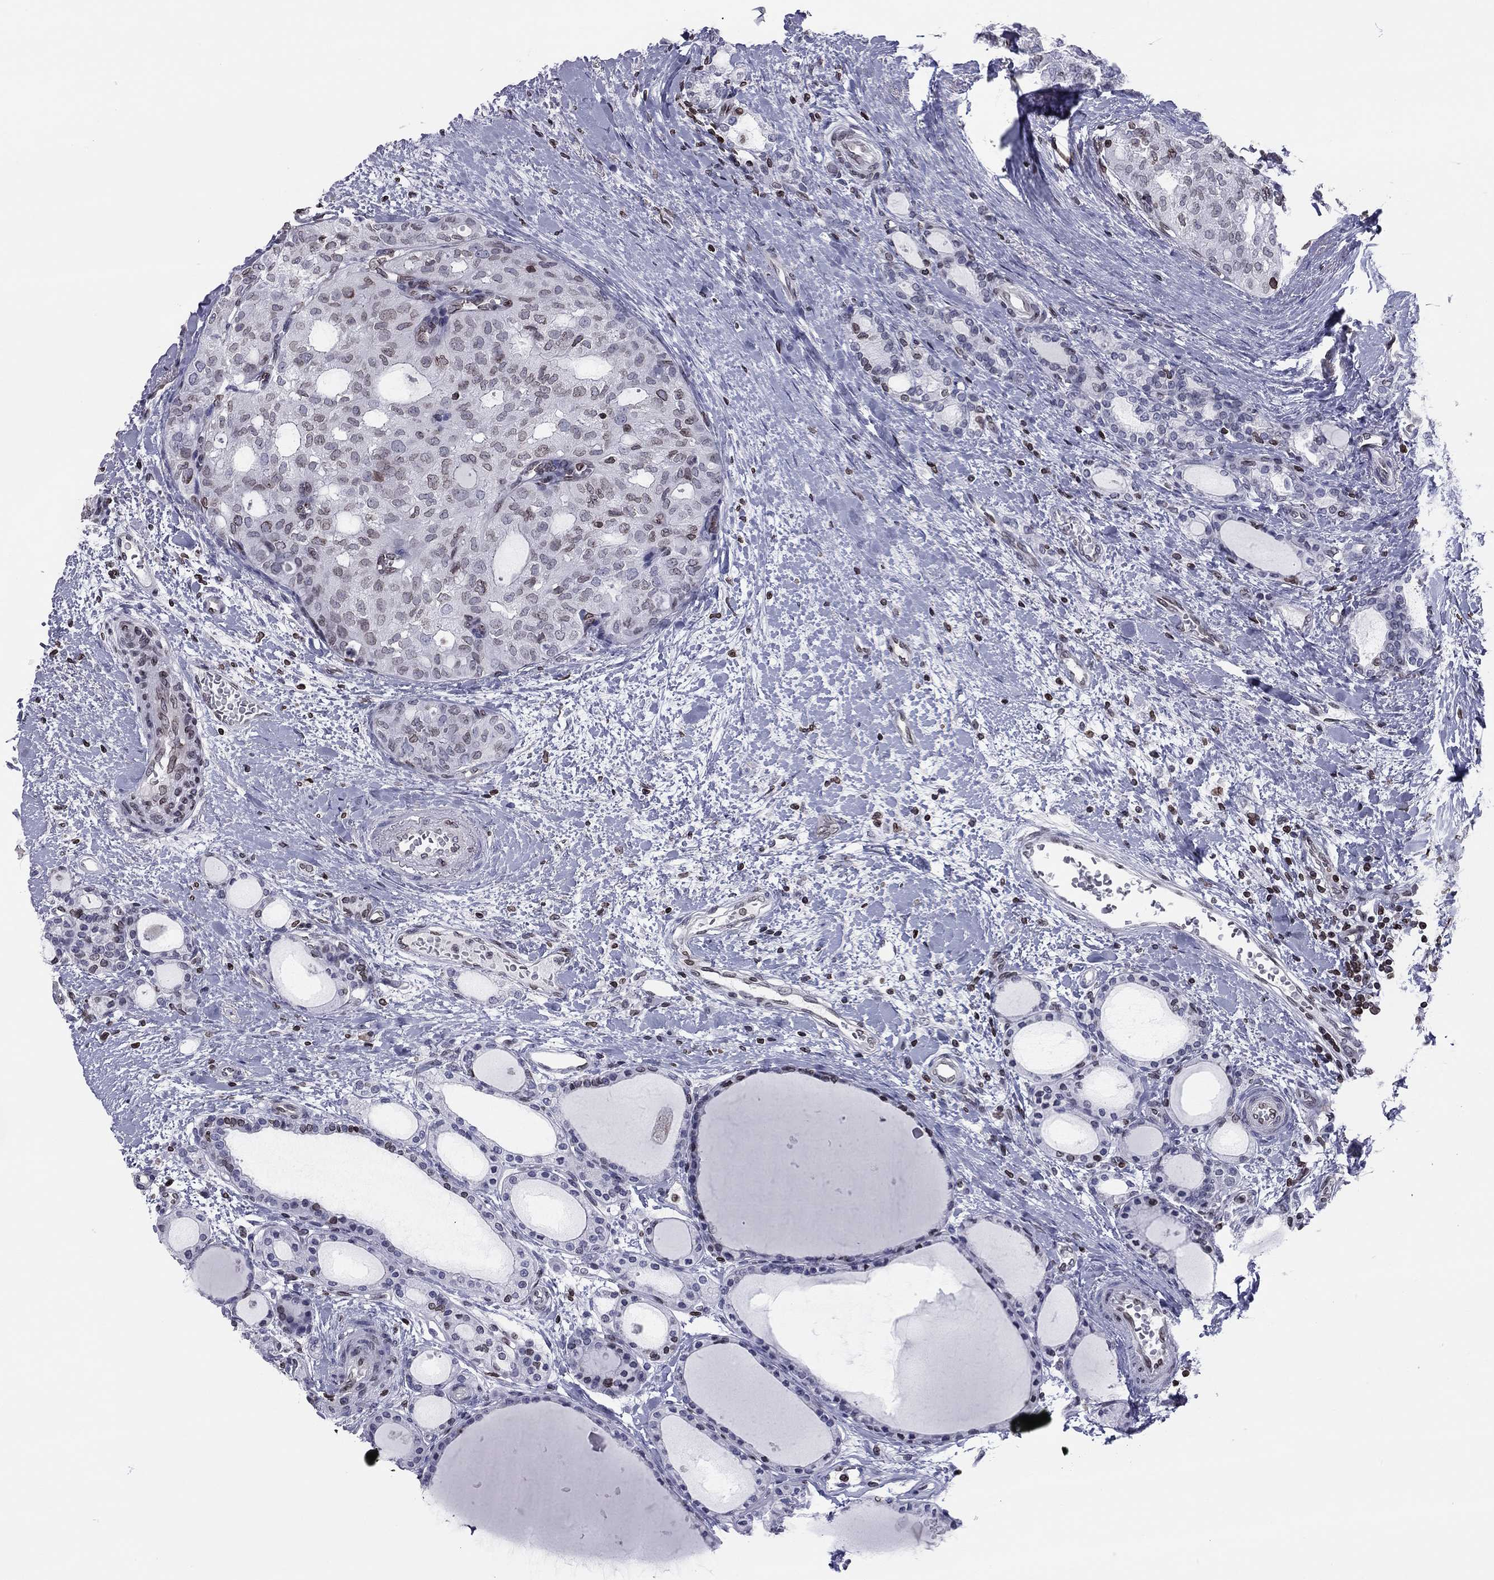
{"staining": {"intensity": "weak", "quantity": "25%-75%", "location": "cytoplasmic/membranous,nuclear"}, "tissue": "thyroid cancer", "cell_type": "Tumor cells", "image_type": "cancer", "snomed": [{"axis": "morphology", "description": "Follicular adenoma carcinoma, NOS"}, {"axis": "topography", "description": "Thyroid gland"}], "caption": "Thyroid follicular adenoma carcinoma stained for a protein (brown) shows weak cytoplasmic/membranous and nuclear positive positivity in about 25%-75% of tumor cells.", "gene": "ESPL1", "patient": {"sex": "male", "age": 75}}